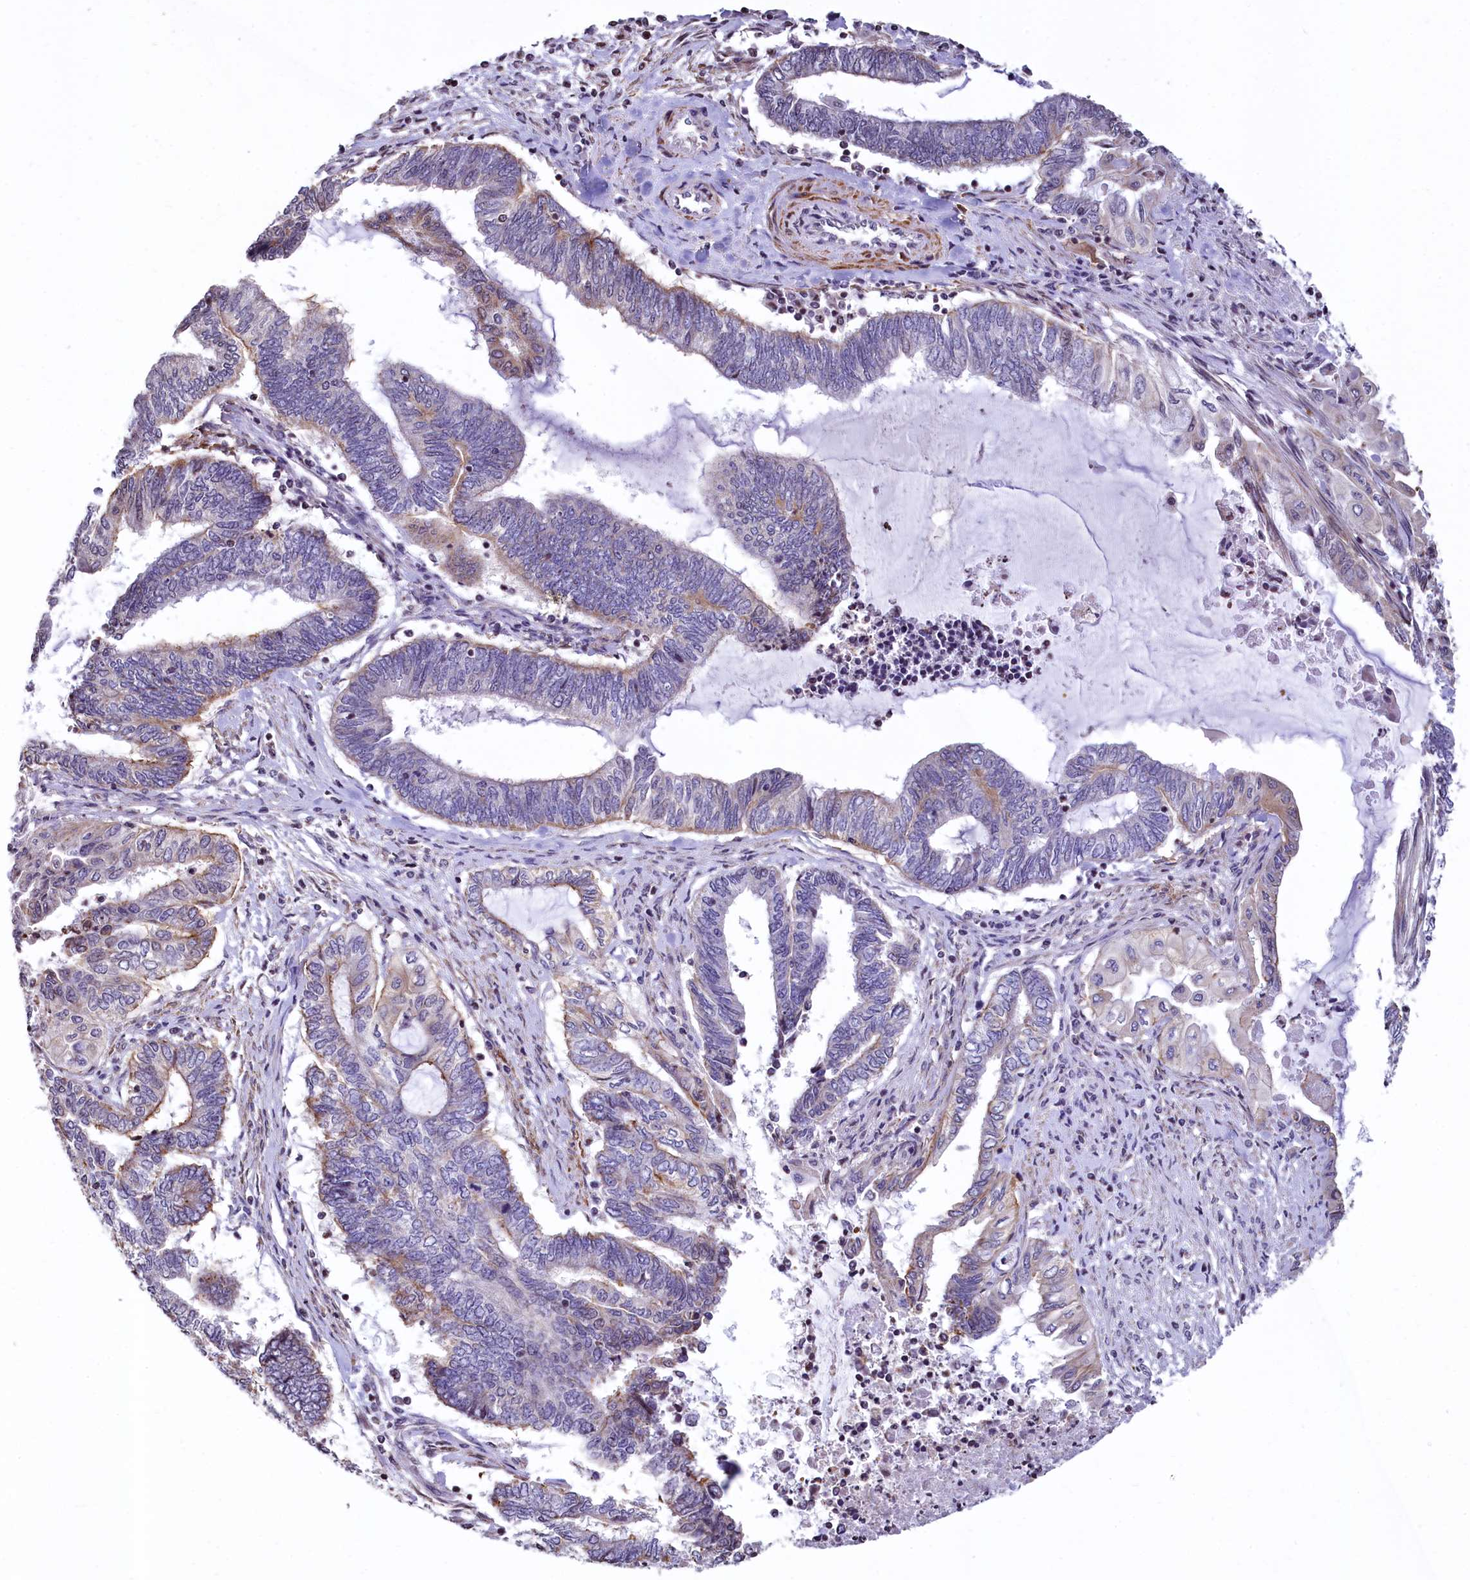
{"staining": {"intensity": "weak", "quantity": "<25%", "location": "cytoplasmic/membranous"}, "tissue": "endometrial cancer", "cell_type": "Tumor cells", "image_type": "cancer", "snomed": [{"axis": "morphology", "description": "Adenocarcinoma, NOS"}, {"axis": "topography", "description": "Uterus"}, {"axis": "topography", "description": "Endometrium"}], "caption": "The immunohistochemistry micrograph has no significant expression in tumor cells of endometrial cancer (adenocarcinoma) tissue.", "gene": "ZNF2", "patient": {"sex": "female", "age": 70}}